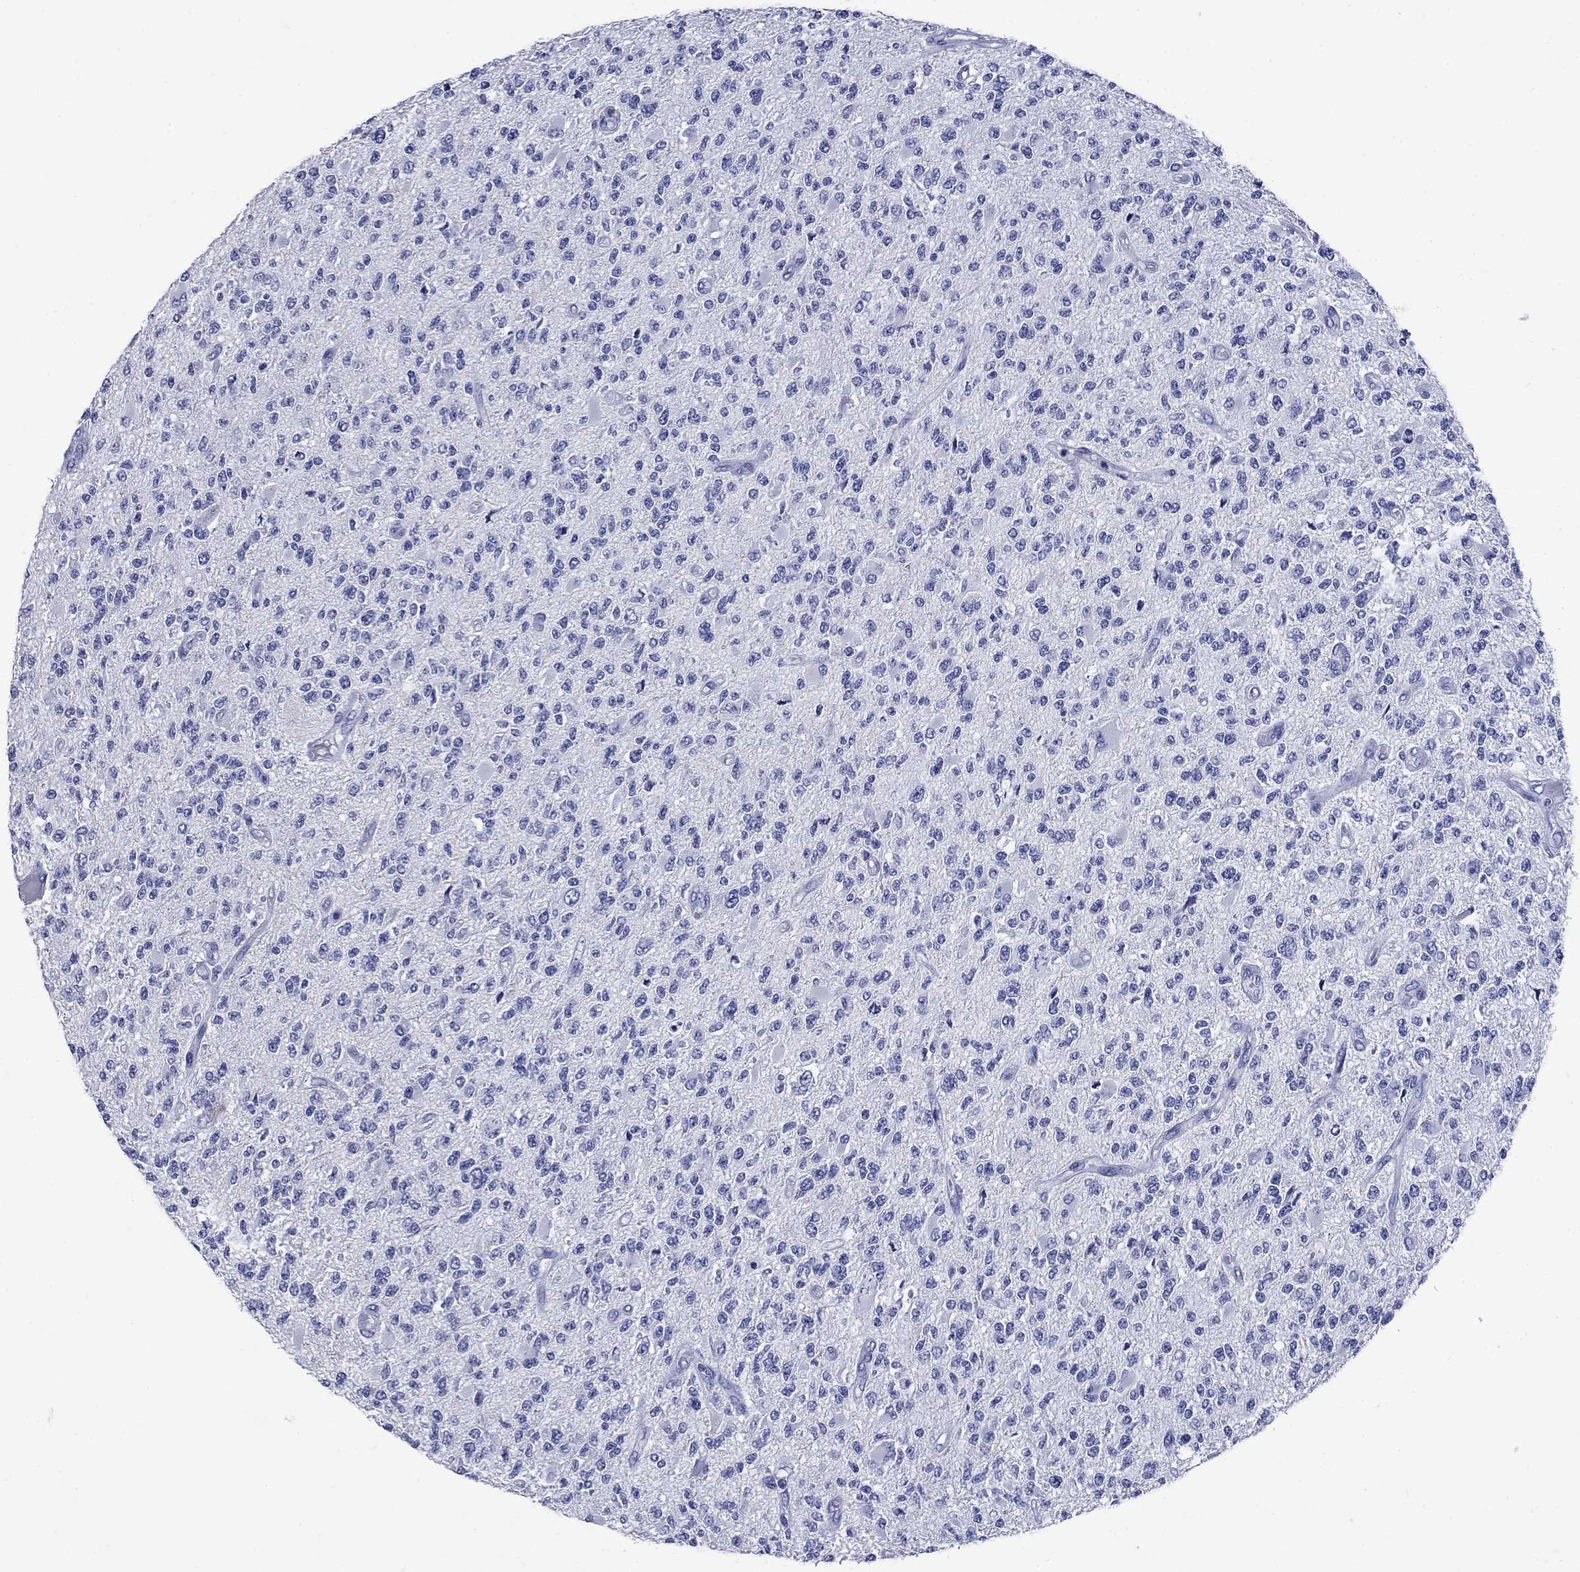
{"staining": {"intensity": "negative", "quantity": "none", "location": "none"}, "tissue": "glioma", "cell_type": "Tumor cells", "image_type": "cancer", "snomed": [{"axis": "morphology", "description": "Glioma, malignant, High grade"}, {"axis": "topography", "description": "Brain"}], "caption": "This is a image of IHC staining of glioma, which shows no expression in tumor cells.", "gene": "CD1A", "patient": {"sex": "female", "age": 63}}